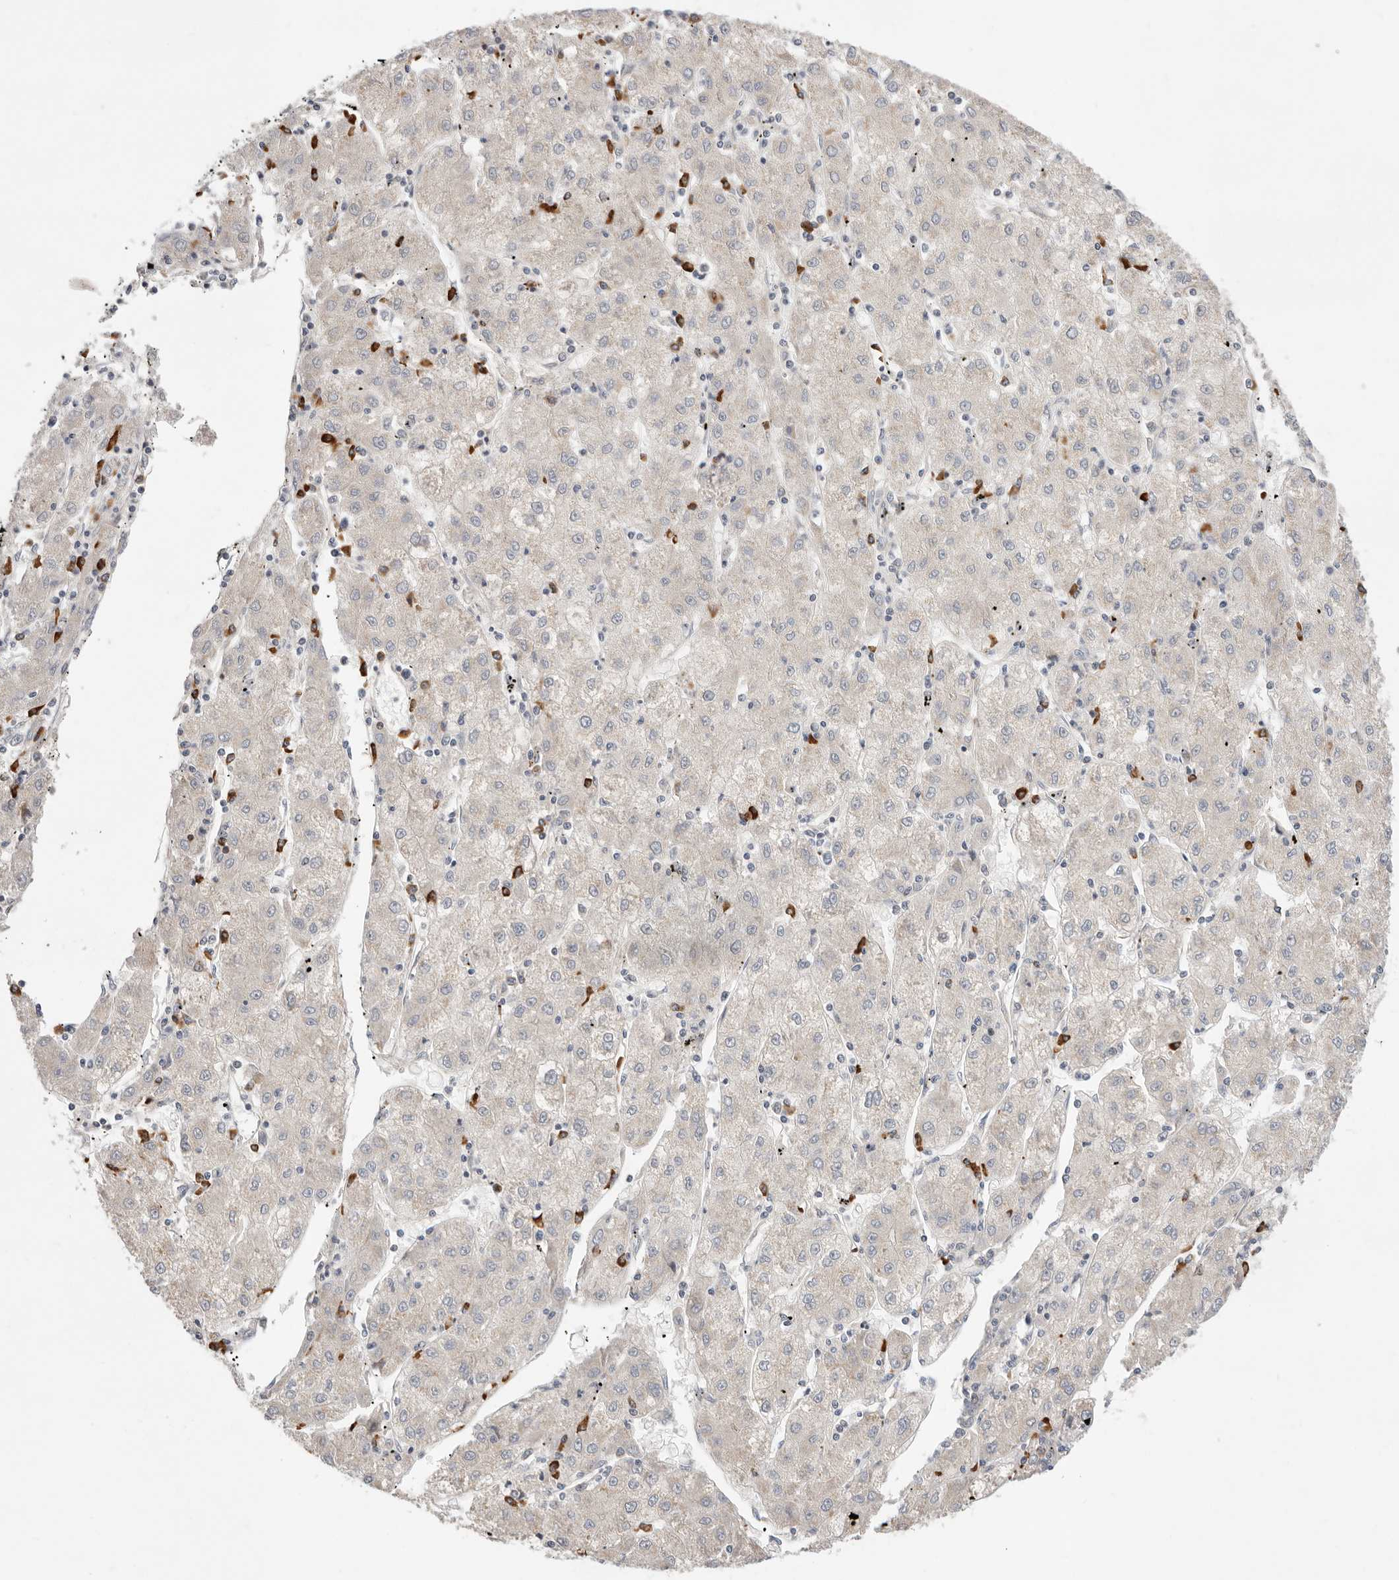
{"staining": {"intensity": "negative", "quantity": "none", "location": "none"}, "tissue": "liver cancer", "cell_type": "Tumor cells", "image_type": "cancer", "snomed": [{"axis": "morphology", "description": "Carcinoma, Hepatocellular, NOS"}, {"axis": "topography", "description": "Liver"}], "caption": "High magnification brightfield microscopy of liver cancer (hepatocellular carcinoma) stained with DAB (brown) and counterstained with hematoxylin (blue): tumor cells show no significant staining.", "gene": "USH1C", "patient": {"sex": "male", "age": 72}}